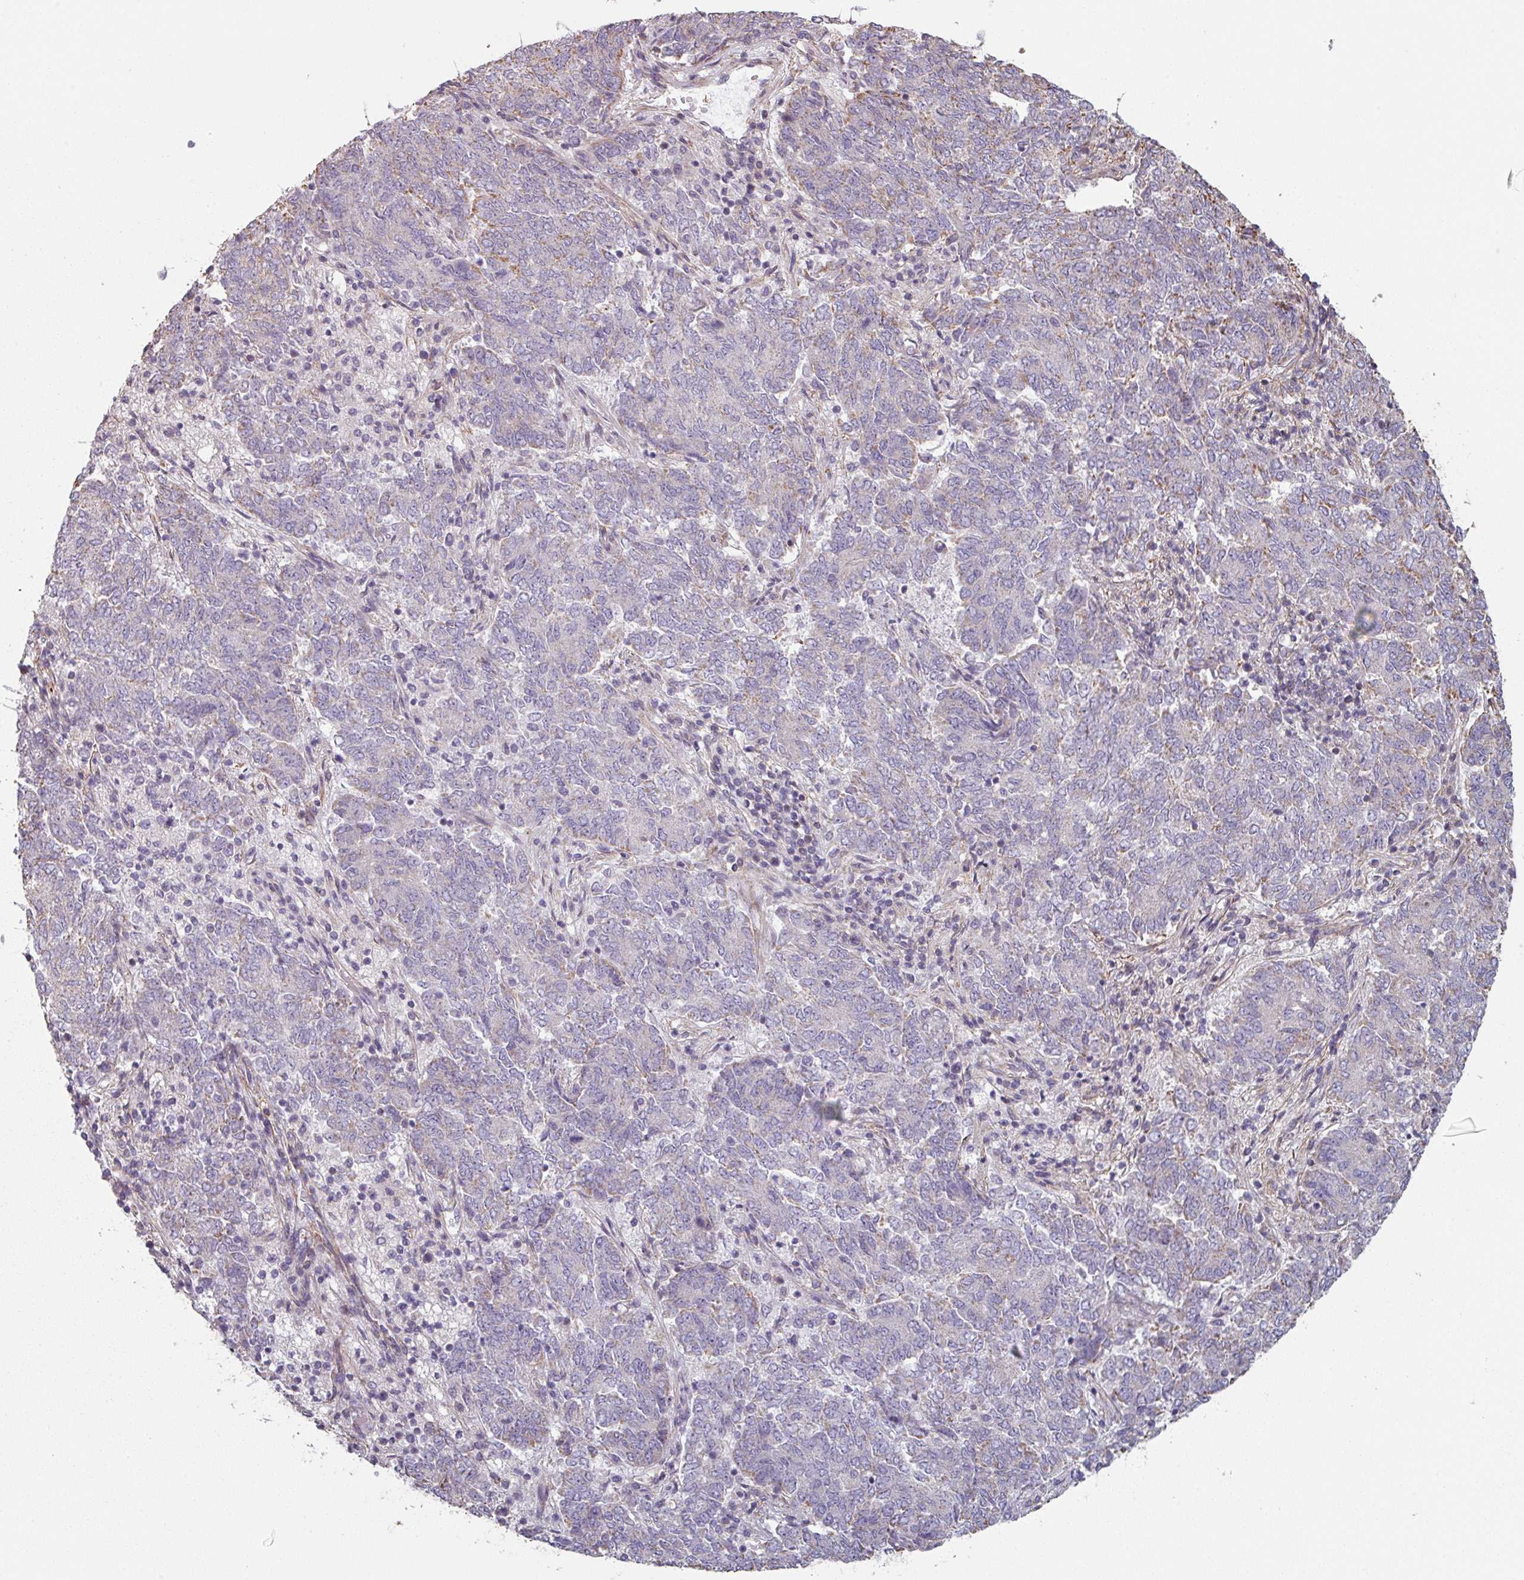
{"staining": {"intensity": "negative", "quantity": "none", "location": "none"}, "tissue": "endometrial cancer", "cell_type": "Tumor cells", "image_type": "cancer", "snomed": [{"axis": "morphology", "description": "Adenocarcinoma, NOS"}, {"axis": "topography", "description": "Endometrium"}], "caption": "Immunohistochemical staining of human endometrial cancer exhibits no significant expression in tumor cells.", "gene": "GSTA4", "patient": {"sex": "female", "age": 80}}